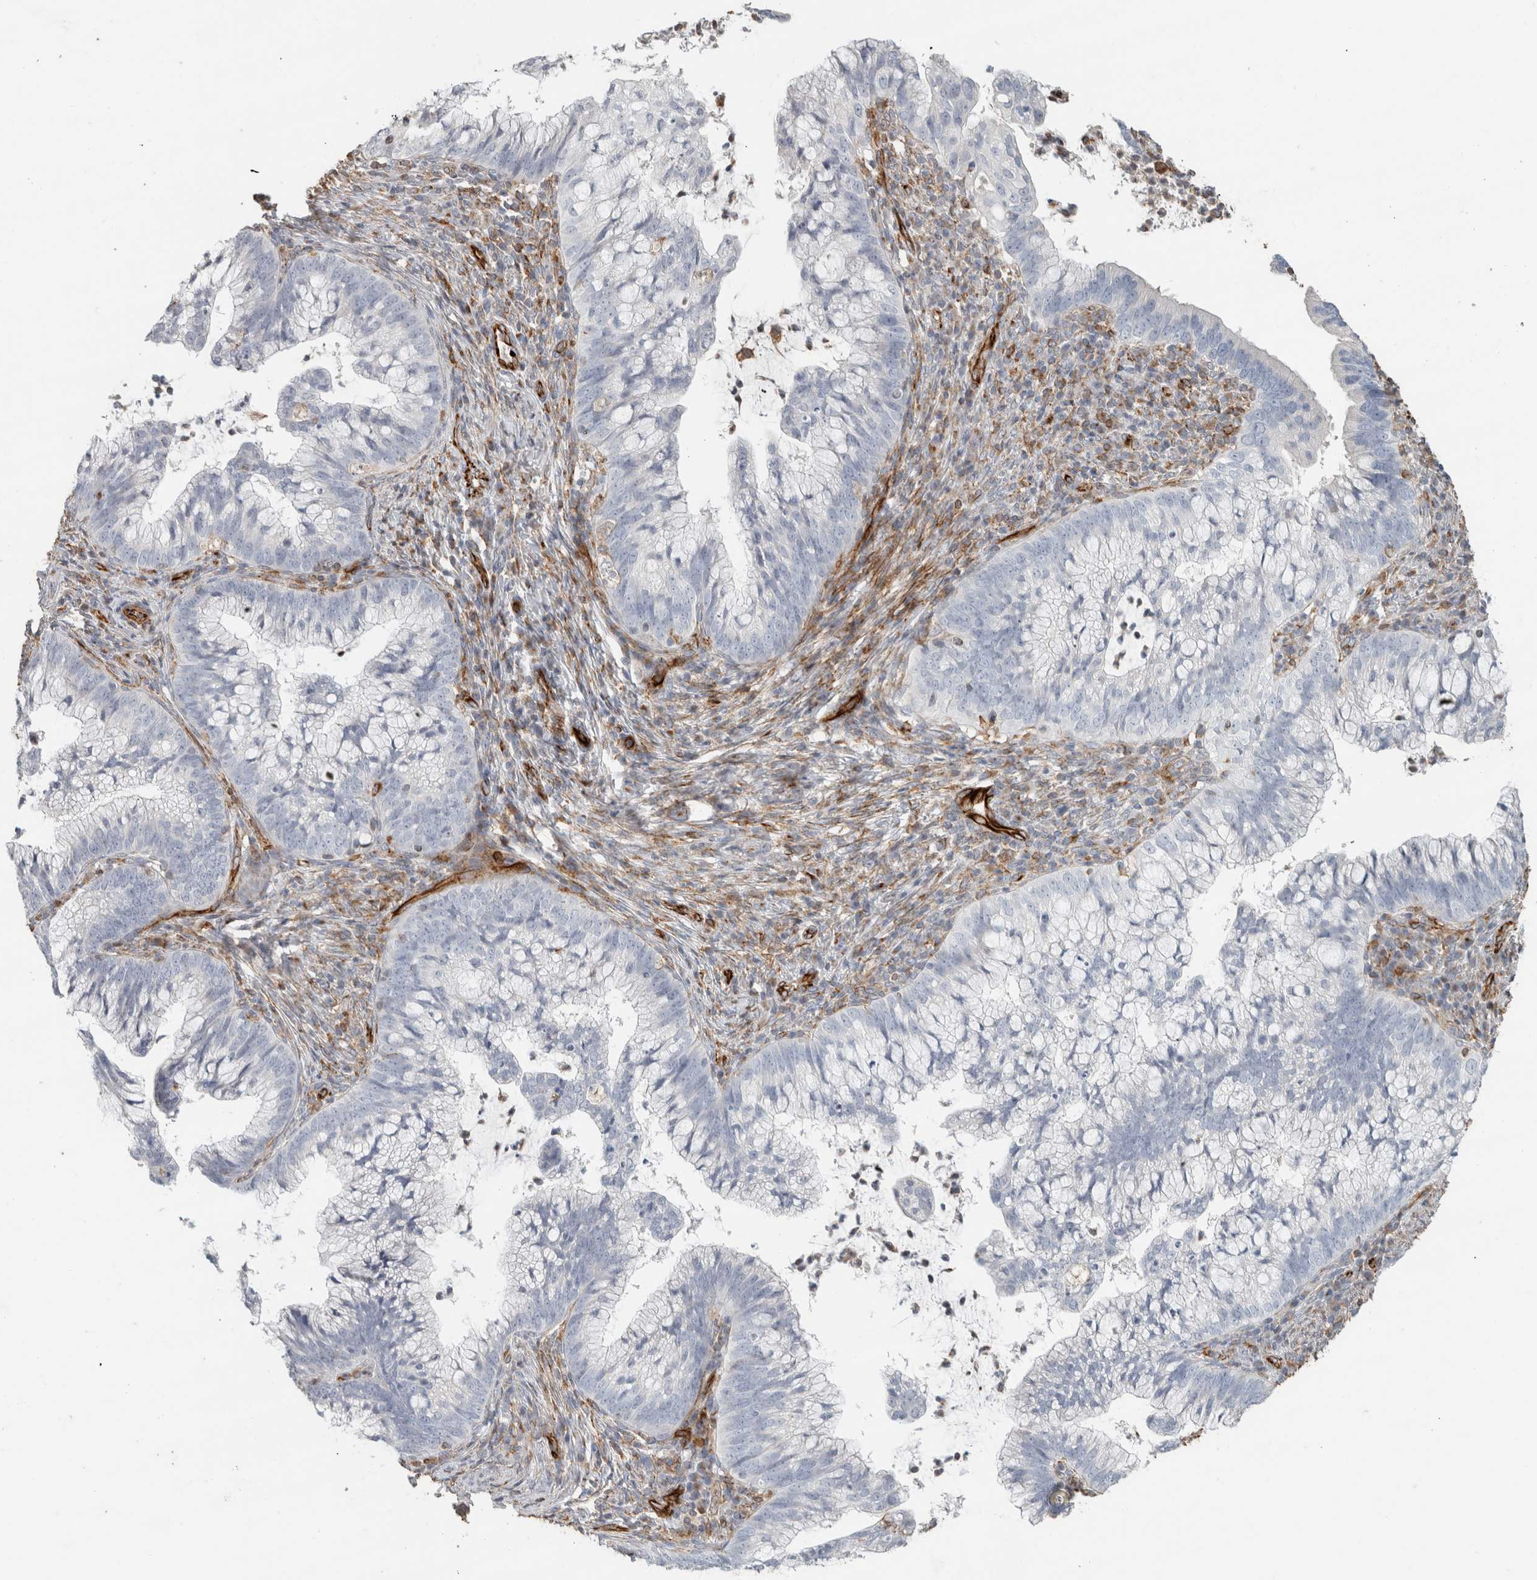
{"staining": {"intensity": "negative", "quantity": "none", "location": "none"}, "tissue": "cervical cancer", "cell_type": "Tumor cells", "image_type": "cancer", "snomed": [{"axis": "morphology", "description": "Adenocarcinoma, NOS"}, {"axis": "topography", "description": "Cervix"}], "caption": "IHC of human cervical cancer (adenocarcinoma) exhibits no positivity in tumor cells.", "gene": "LY86", "patient": {"sex": "female", "age": 36}}